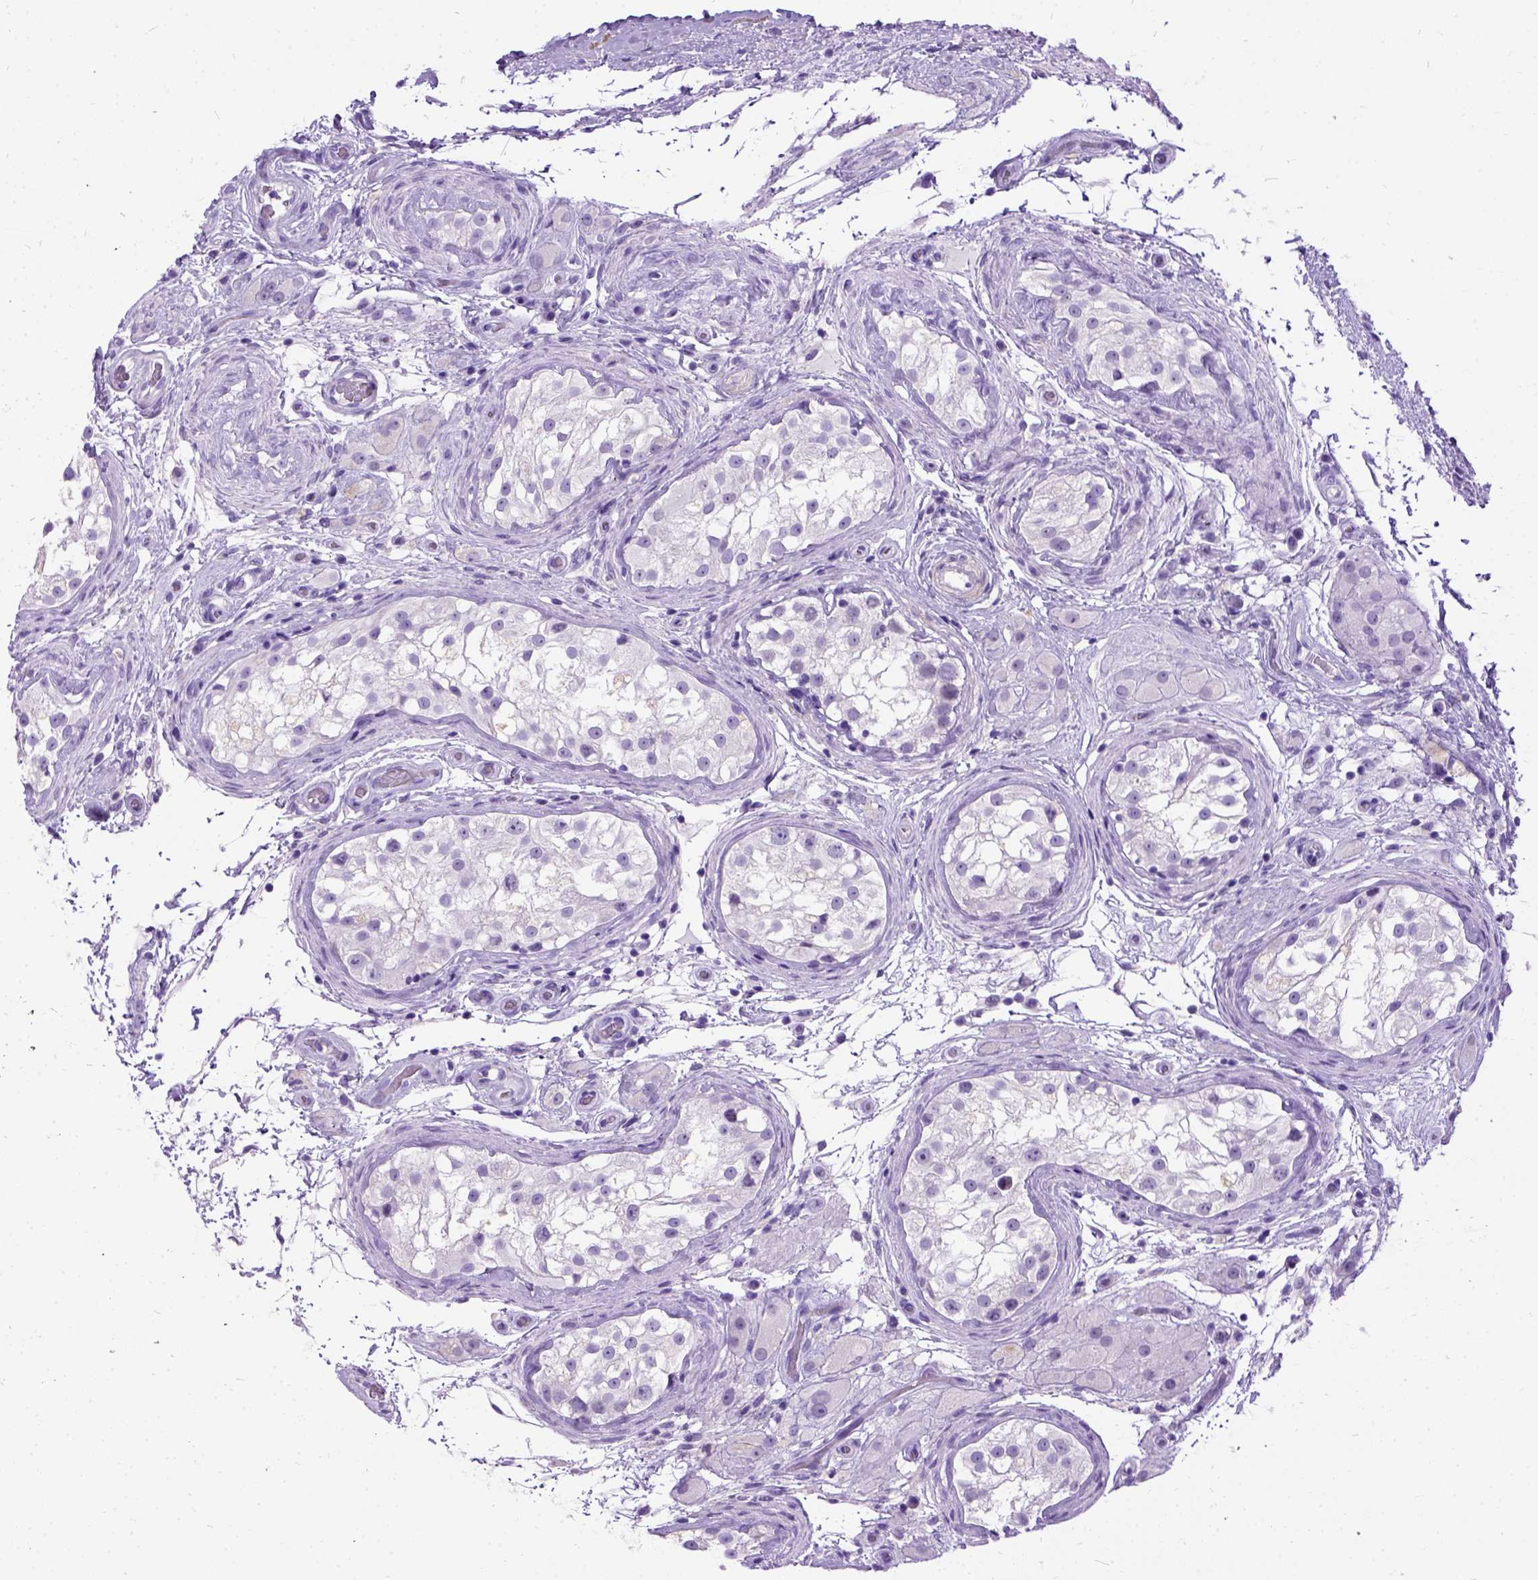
{"staining": {"intensity": "negative", "quantity": "none", "location": "none"}, "tissue": "testis cancer", "cell_type": "Tumor cells", "image_type": "cancer", "snomed": [{"axis": "morphology", "description": "Seminoma, NOS"}, {"axis": "morphology", "description": "Carcinoma, Embryonal, NOS"}, {"axis": "topography", "description": "Testis"}], "caption": "This is an IHC photomicrograph of testis cancer (embryonal carcinoma). There is no expression in tumor cells.", "gene": "PRG2", "patient": {"sex": "male", "age": 41}}